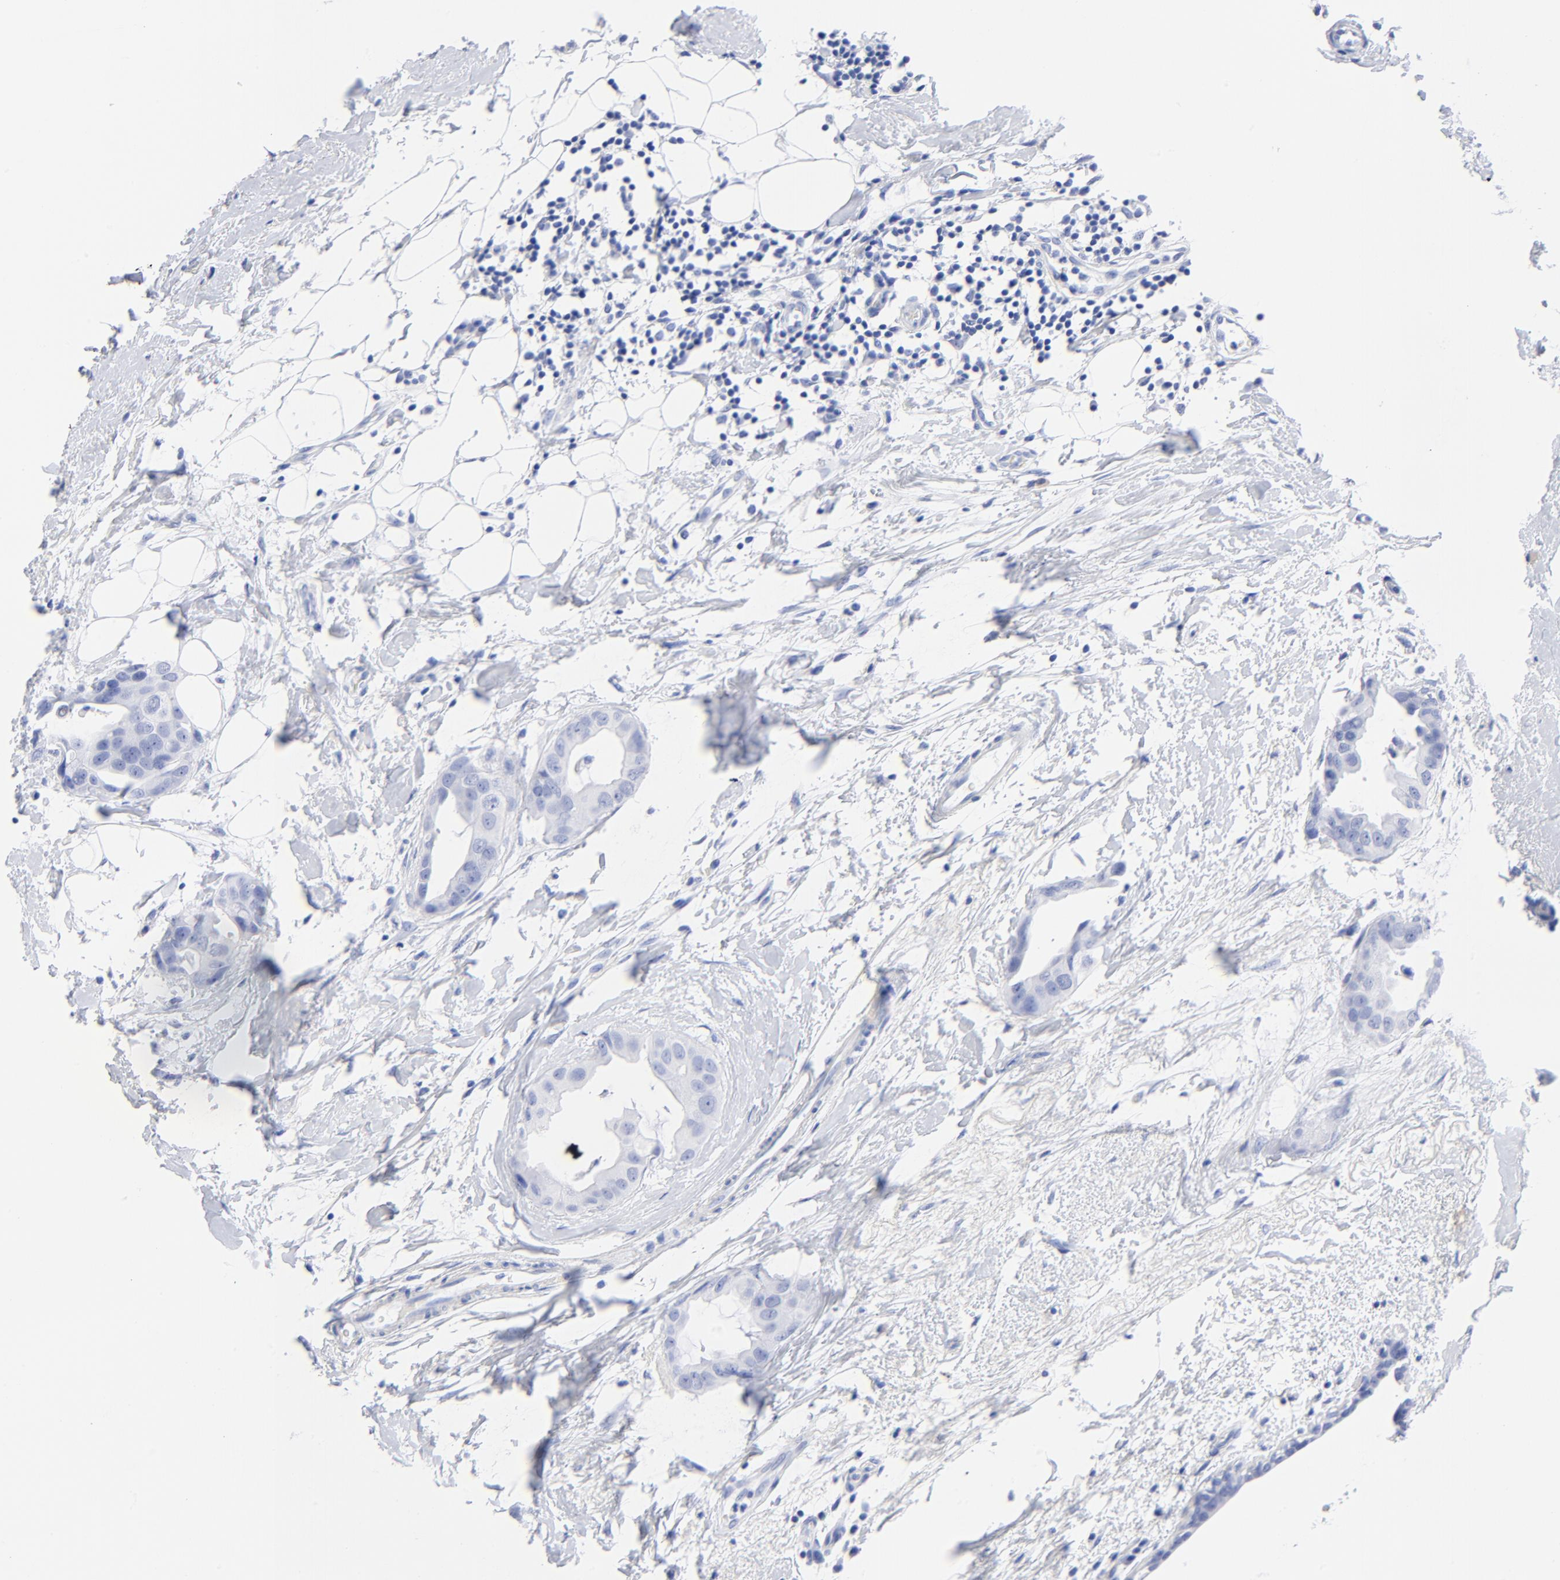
{"staining": {"intensity": "negative", "quantity": "none", "location": "none"}, "tissue": "breast cancer", "cell_type": "Tumor cells", "image_type": "cancer", "snomed": [{"axis": "morphology", "description": "Duct carcinoma"}, {"axis": "topography", "description": "Breast"}], "caption": "Breast intraductal carcinoma was stained to show a protein in brown. There is no significant positivity in tumor cells.", "gene": "ACY1", "patient": {"sex": "female", "age": 40}}